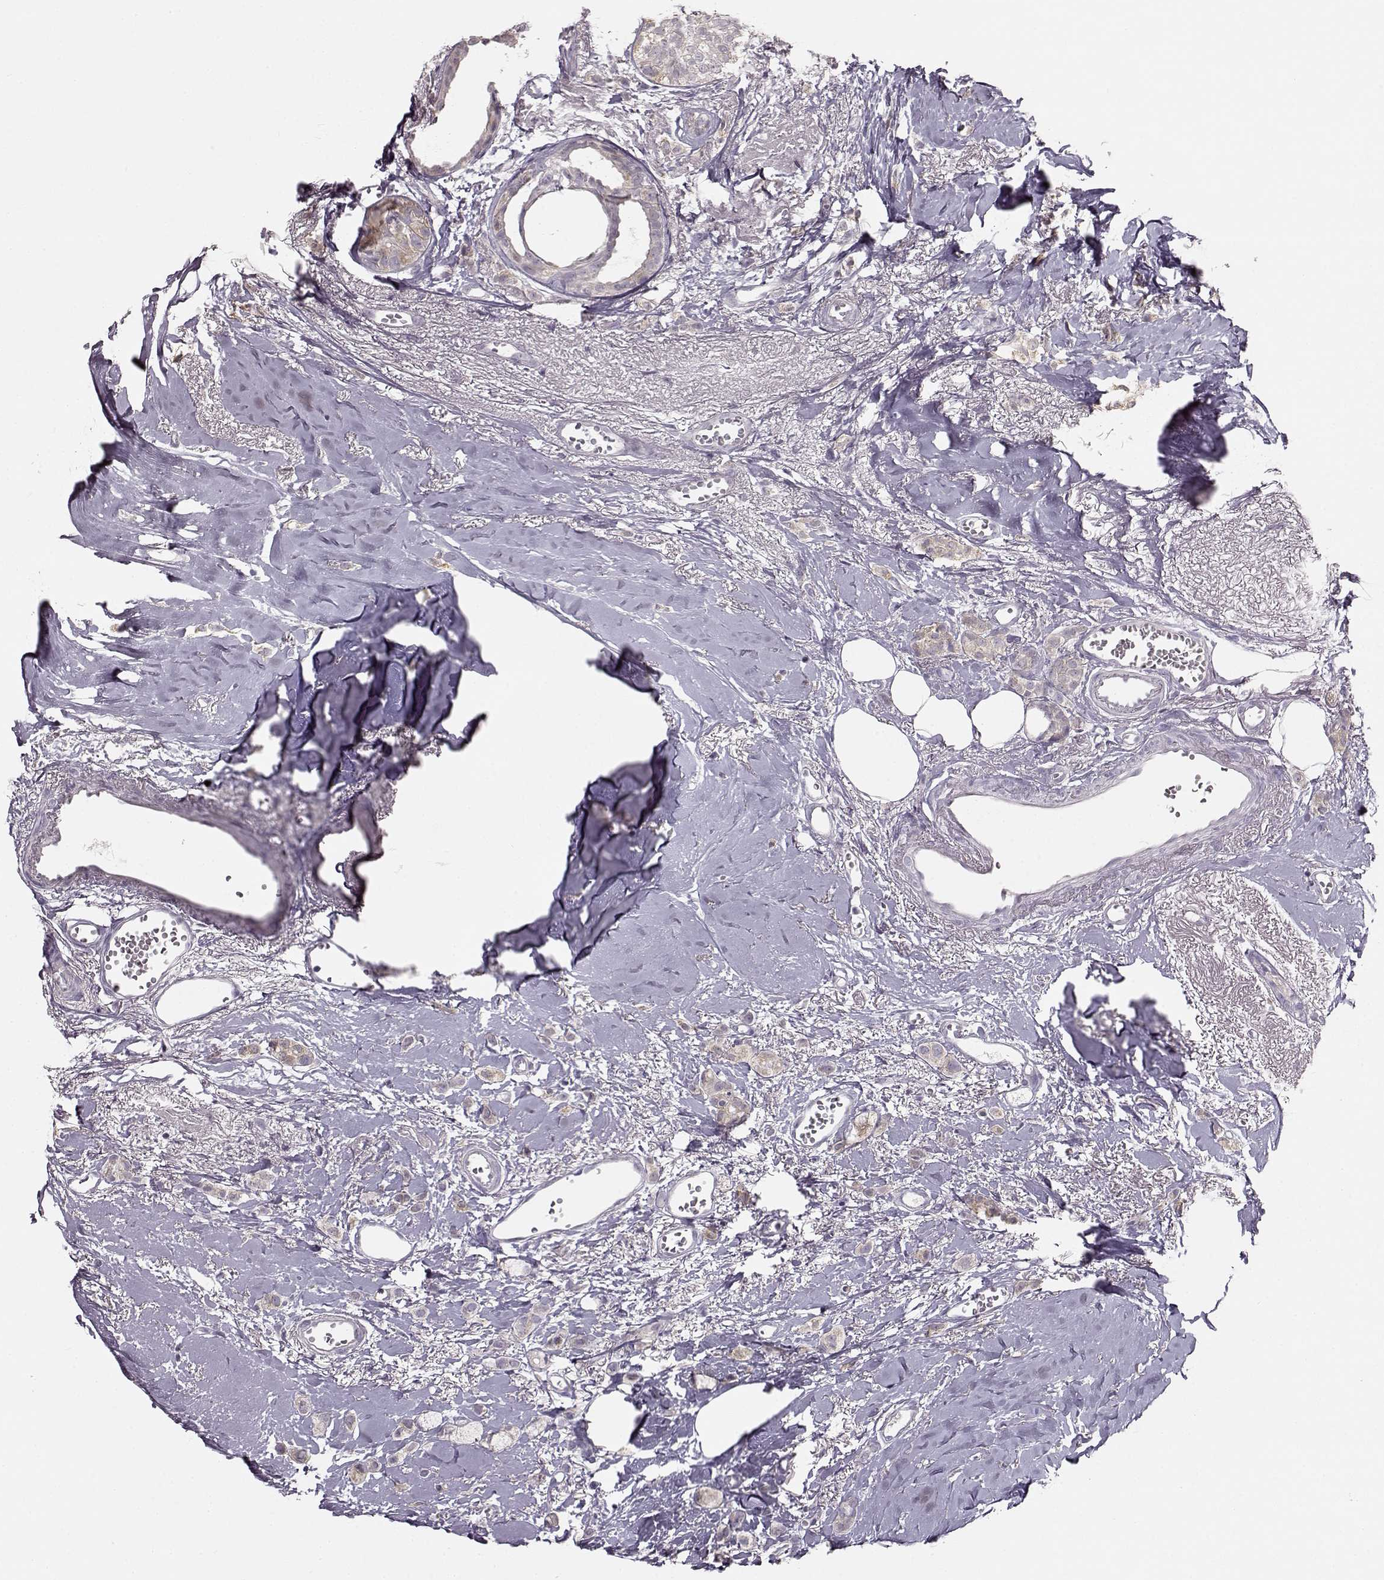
{"staining": {"intensity": "negative", "quantity": "none", "location": "none"}, "tissue": "breast cancer", "cell_type": "Tumor cells", "image_type": "cancer", "snomed": [{"axis": "morphology", "description": "Duct carcinoma"}, {"axis": "topography", "description": "Breast"}], "caption": "Immunohistochemical staining of breast cancer (intraductal carcinoma) exhibits no significant positivity in tumor cells.", "gene": "MAP6D1", "patient": {"sex": "female", "age": 85}}